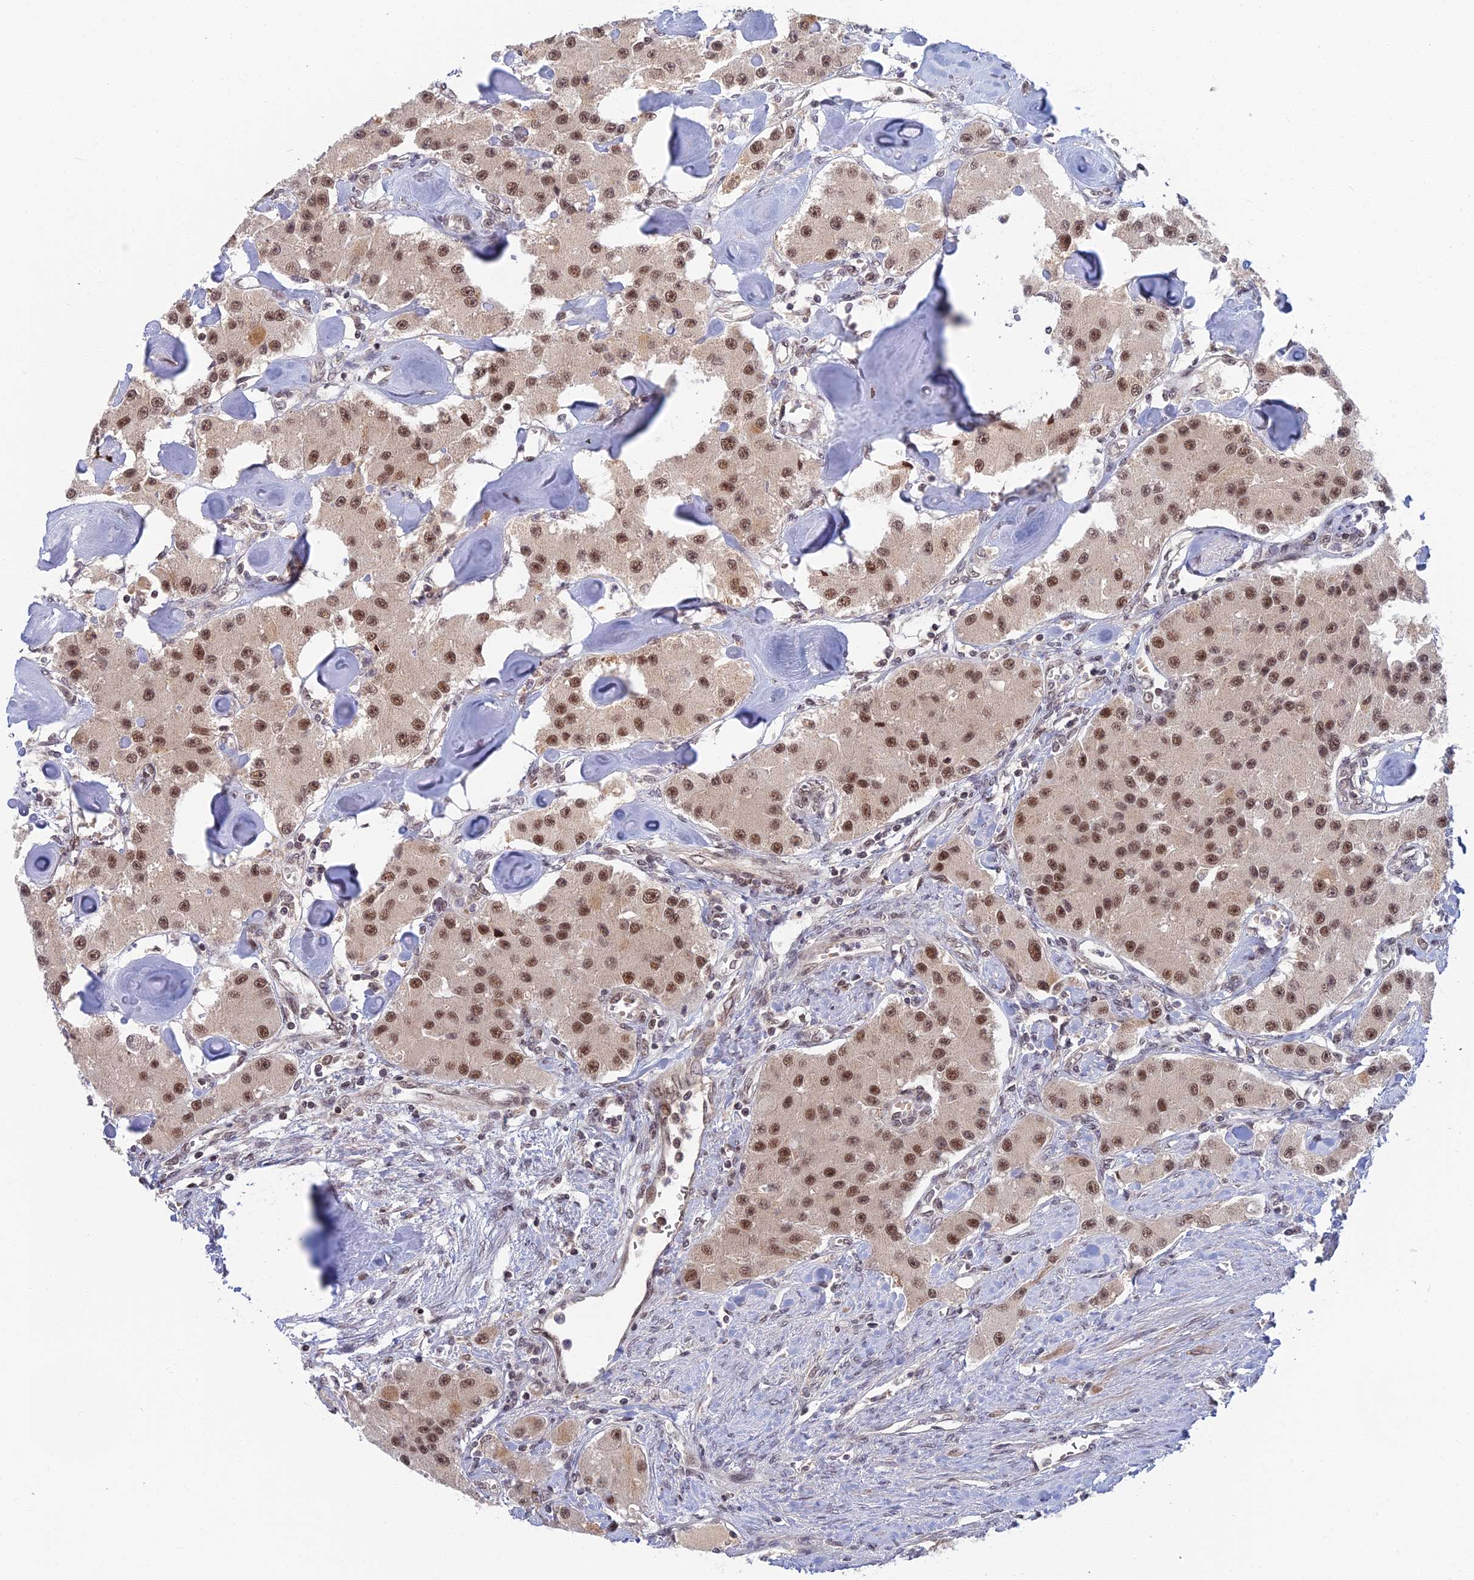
{"staining": {"intensity": "moderate", "quantity": ">75%", "location": "nuclear"}, "tissue": "carcinoid", "cell_type": "Tumor cells", "image_type": "cancer", "snomed": [{"axis": "morphology", "description": "Carcinoid, malignant, NOS"}, {"axis": "topography", "description": "Pancreas"}], "caption": "Carcinoid (malignant) stained for a protein reveals moderate nuclear positivity in tumor cells.", "gene": "TCEA2", "patient": {"sex": "male", "age": 41}}